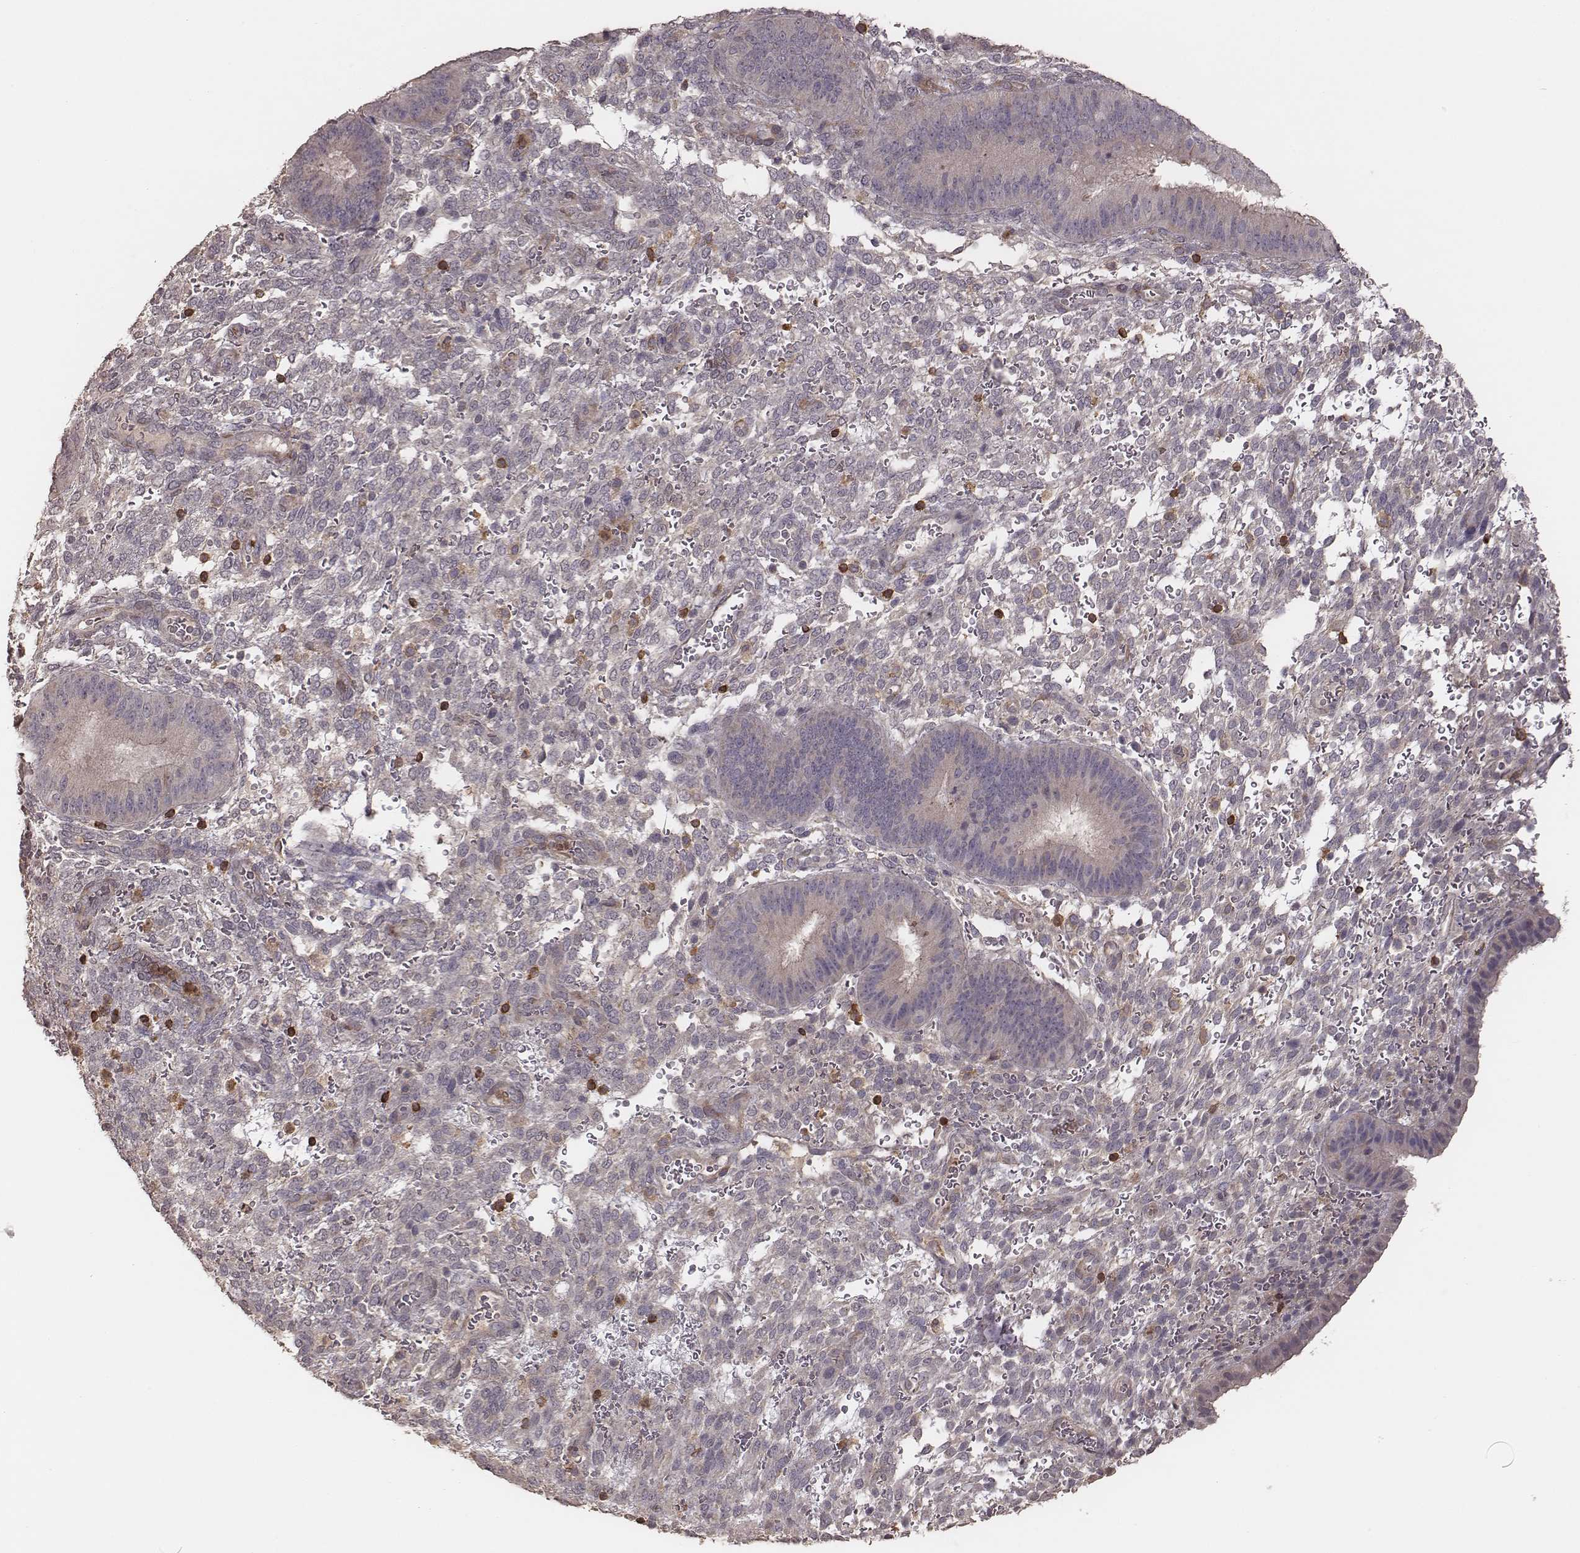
{"staining": {"intensity": "negative", "quantity": "none", "location": "none"}, "tissue": "endometrium", "cell_type": "Cells in endometrial stroma", "image_type": "normal", "snomed": [{"axis": "morphology", "description": "Normal tissue, NOS"}, {"axis": "topography", "description": "Endometrium"}], "caption": "Protein analysis of normal endometrium reveals no significant expression in cells in endometrial stroma. The staining was performed using DAB (3,3'-diaminobenzidine) to visualize the protein expression in brown, while the nuclei were stained in blue with hematoxylin (Magnification: 20x).", "gene": "PILRA", "patient": {"sex": "female", "age": 39}}